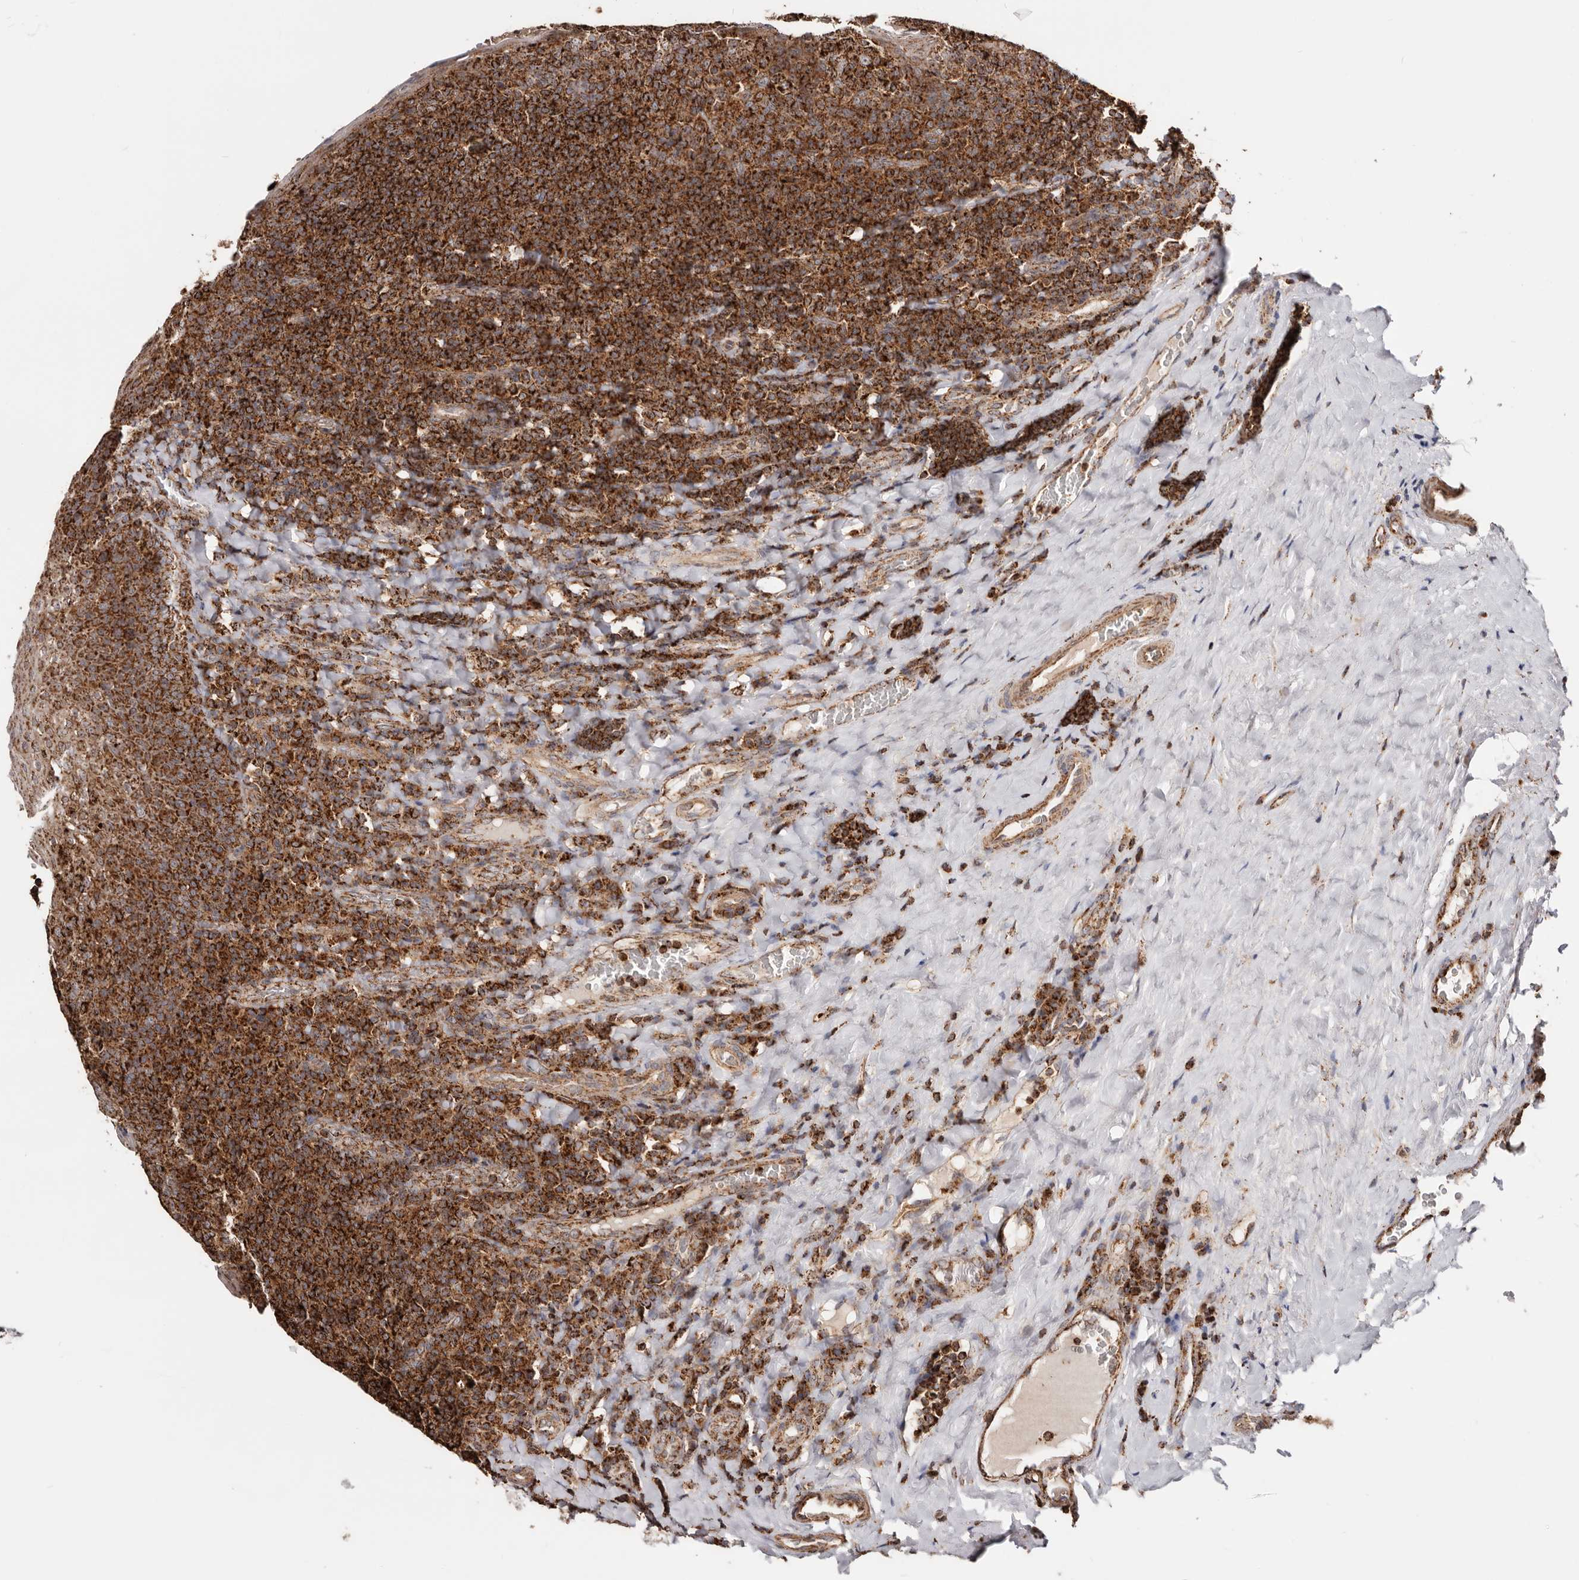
{"staining": {"intensity": "strong", "quantity": ">75%", "location": "cytoplasmic/membranous"}, "tissue": "tonsil", "cell_type": "Germinal center cells", "image_type": "normal", "snomed": [{"axis": "morphology", "description": "Normal tissue, NOS"}, {"axis": "topography", "description": "Tonsil"}], "caption": "High-power microscopy captured an immunohistochemistry histopathology image of unremarkable tonsil, revealing strong cytoplasmic/membranous staining in approximately >75% of germinal center cells.", "gene": "PRKACB", "patient": {"sex": "male", "age": 17}}